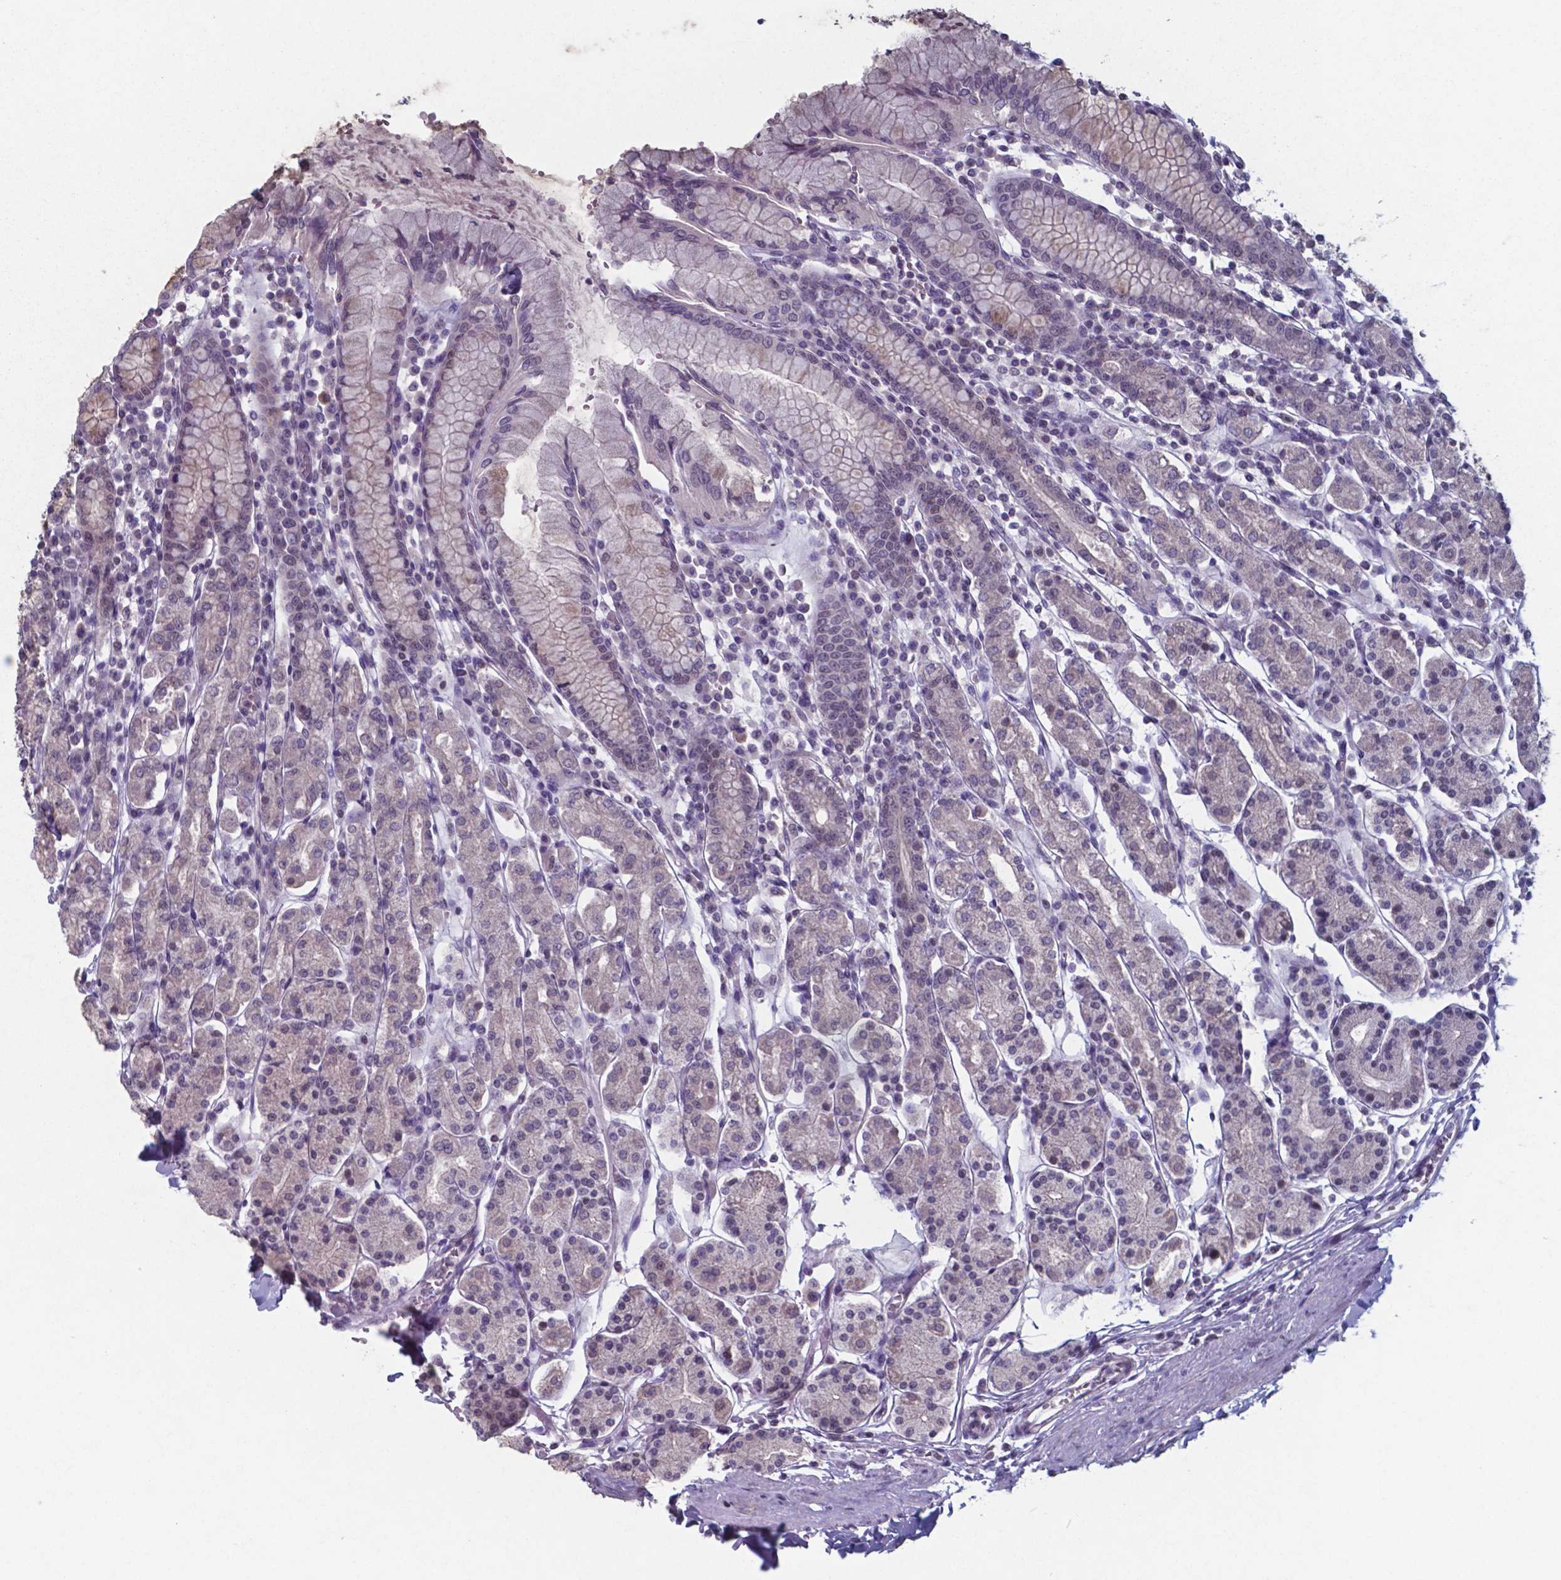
{"staining": {"intensity": "negative", "quantity": "none", "location": "none"}, "tissue": "stomach", "cell_type": "Glandular cells", "image_type": "normal", "snomed": [{"axis": "morphology", "description": "Normal tissue, NOS"}, {"axis": "topography", "description": "Stomach, upper"}, {"axis": "topography", "description": "Stomach"}], "caption": "This image is of normal stomach stained with IHC to label a protein in brown with the nuclei are counter-stained blue. There is no staining in glandular cells.", "gene": "TDP2", "patient": {"sex": "male", "age": 62}}